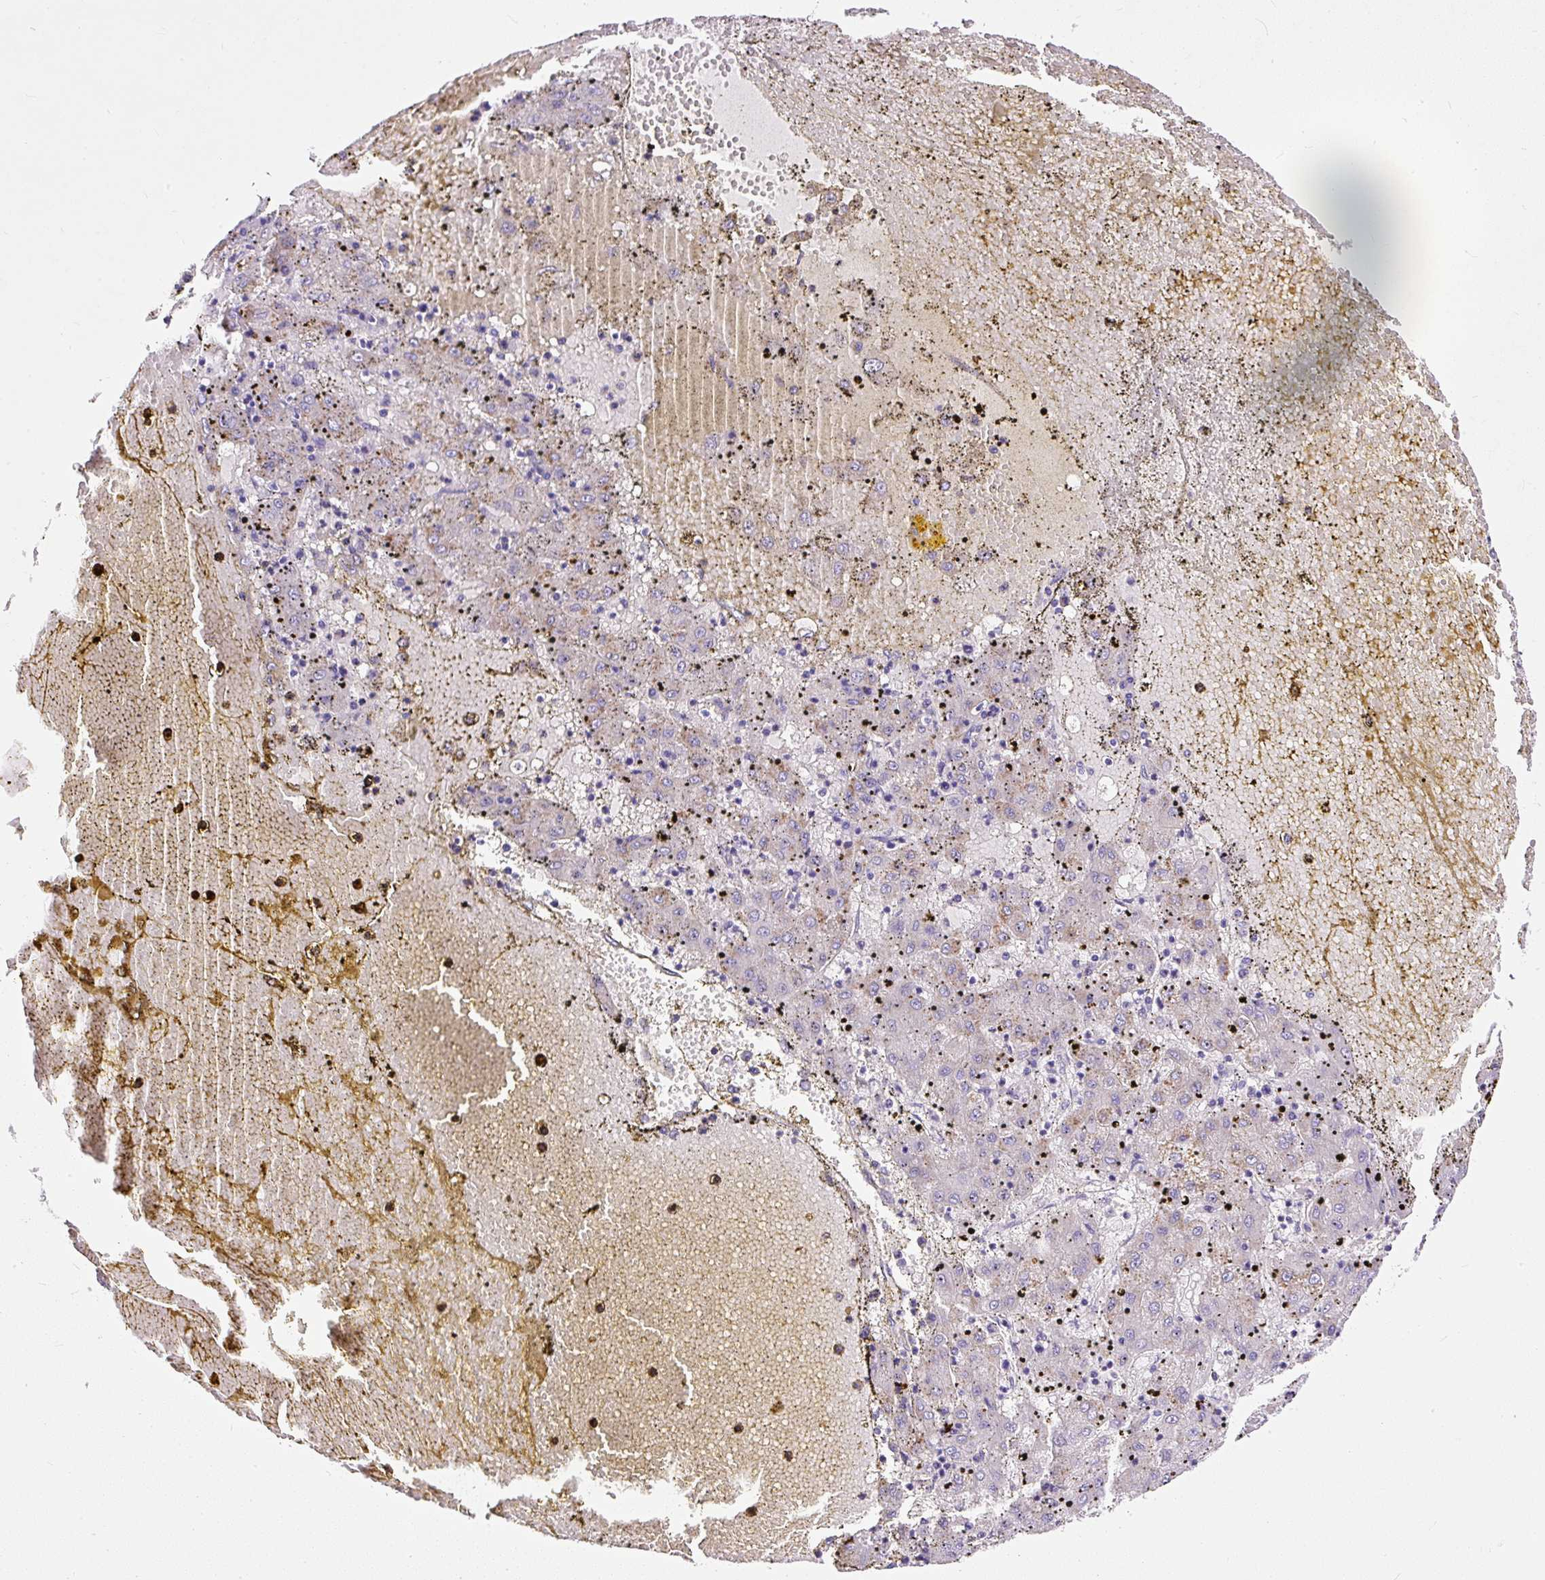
{"staining": {"intensity": "moderate", "quantity": "<25%", "location": "cytoplasmic/membranous"}, "tissue": "liver cancer", "cell_type": "Tumor cells", "image_type": "cancer", "snomed": [{"axis": "morphology", "description": "Carcinoma, Hepatocellular, NOS"}, {"axis": "topography", "description": "Liver"}], "caption": "Hepatocellular carcinoma (liver) stained for a protein reveals moderate cytoplasmic/membranous positivity in tumor cells. The protein is stained brown, and the nuclei are stained in blue (DAB (3,3'-diaminobenzidine) IHC with brightfield microscopy, high magnification).", "gene": "STOX2", "patient": {"sex": "male", "age": 72}}